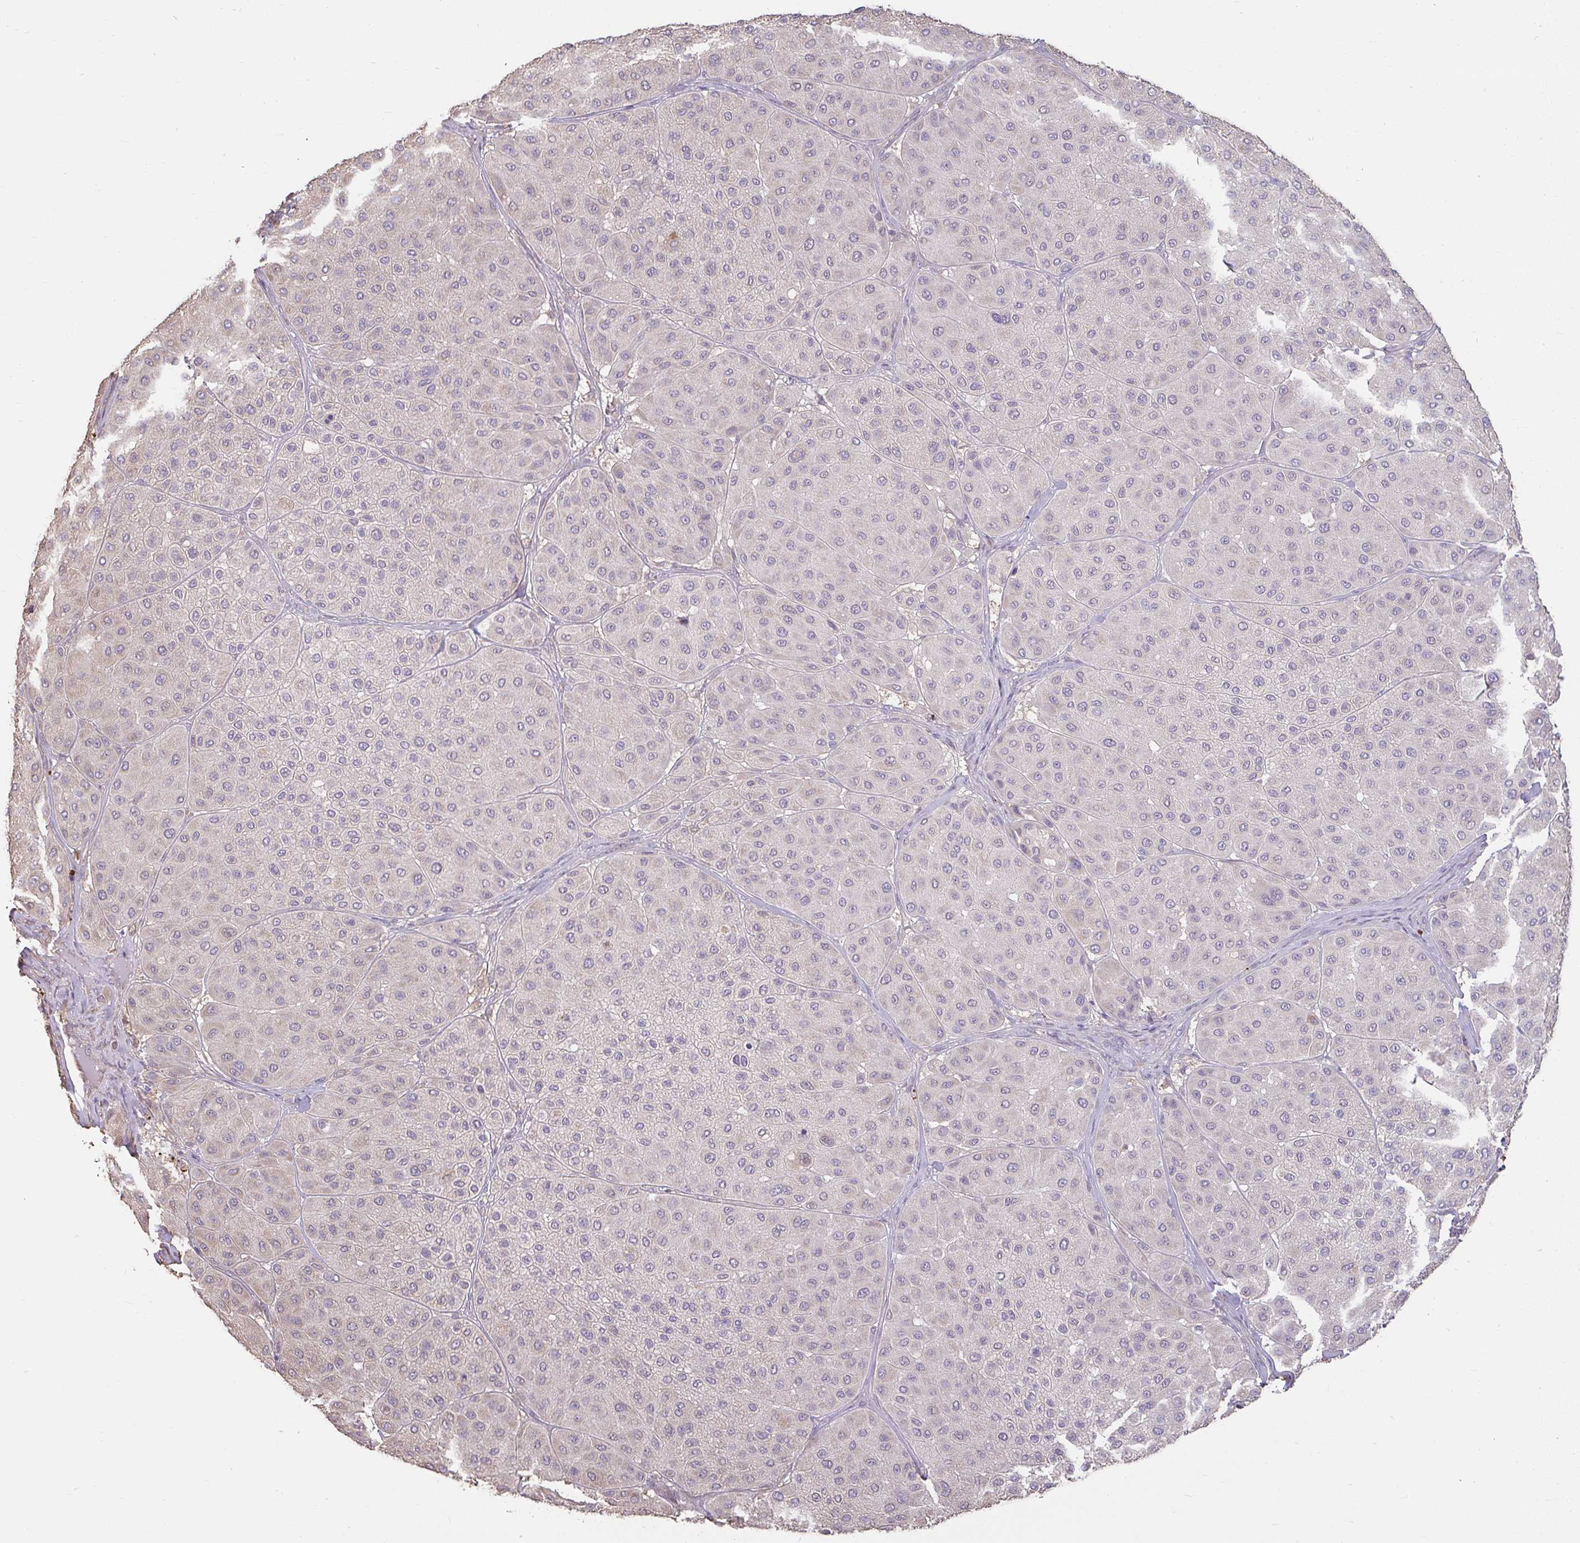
{"staining": {"intensity": "weak", "quantity": "<25%", "location": "cytoplasmic/membranous"}, "tissue": "melanoma", "cell_type": "Tumor cells", "image_type": "cancer", "snomed": [{"axis": "morphology", "description": "Malignant melanoma, Metastatic site"}, {"axis": "topography", "description": "Smooth muscle"}], "caption": "This is an IHC image of malignant melanoma (metastatic site). There is no staining in tumor cells.", "gene": "BRINP3", "patient": {"sex": "male", "age": 41}}